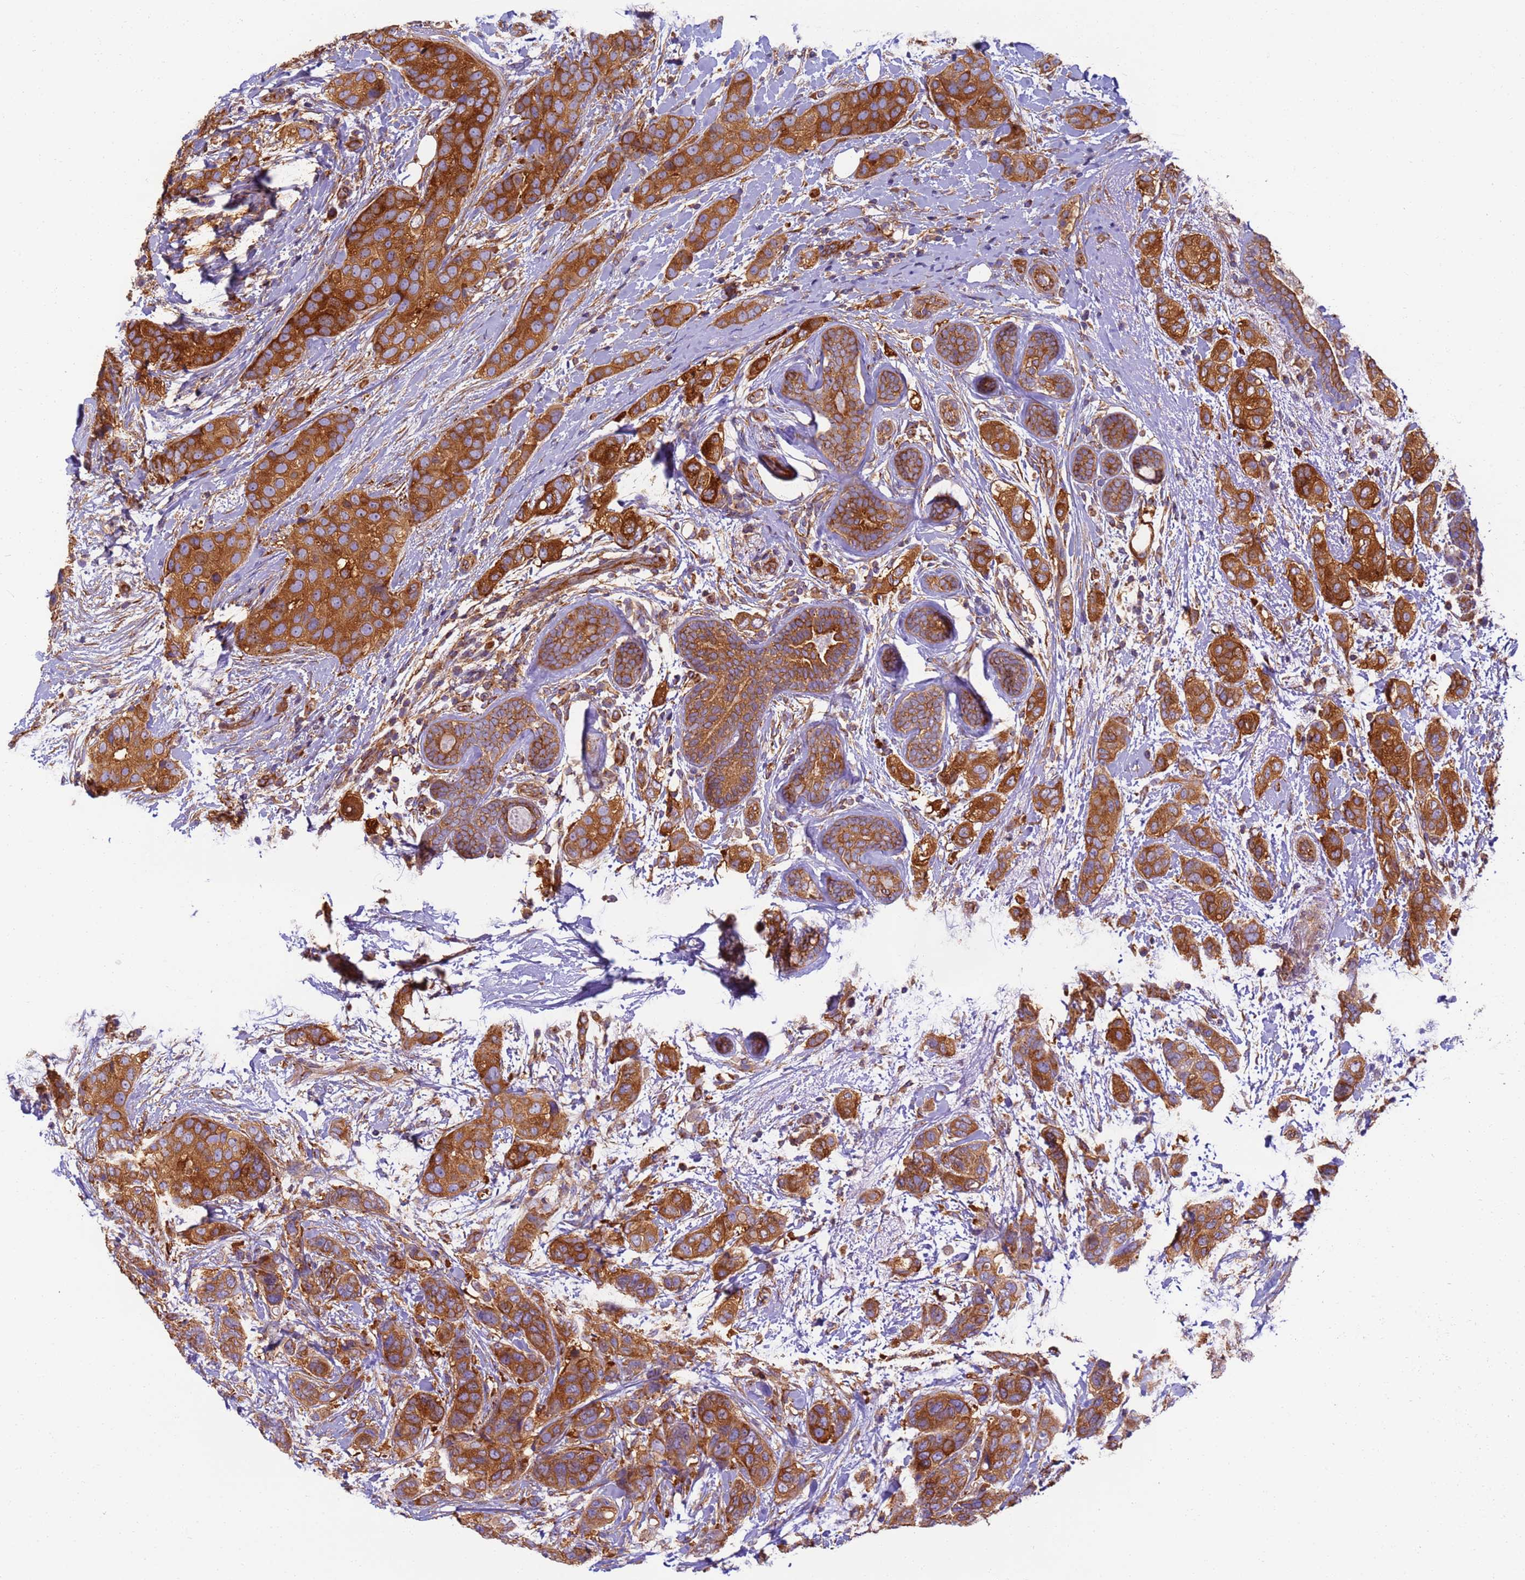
{"staining": {"intensity": "strong", "quantity": ">75%", "location": "cytoplasmic/membranous"}, "tissue": "breast cancer", "cell_type": "Tumor cells", "image_type": "cancer", "snomed": [{"axis": "morphology", "description": "Lobular carcinoma"}, {"axis": "topography", "description": "Breast"}], "caption": "Tumor cells display high levels of strong cytoplasmic/membranous positivity in approximately >75% of cells in breast lobular carcinoma.", "gene": "DYNC1I2", "patient": {"sex": "female", "age": 51}}